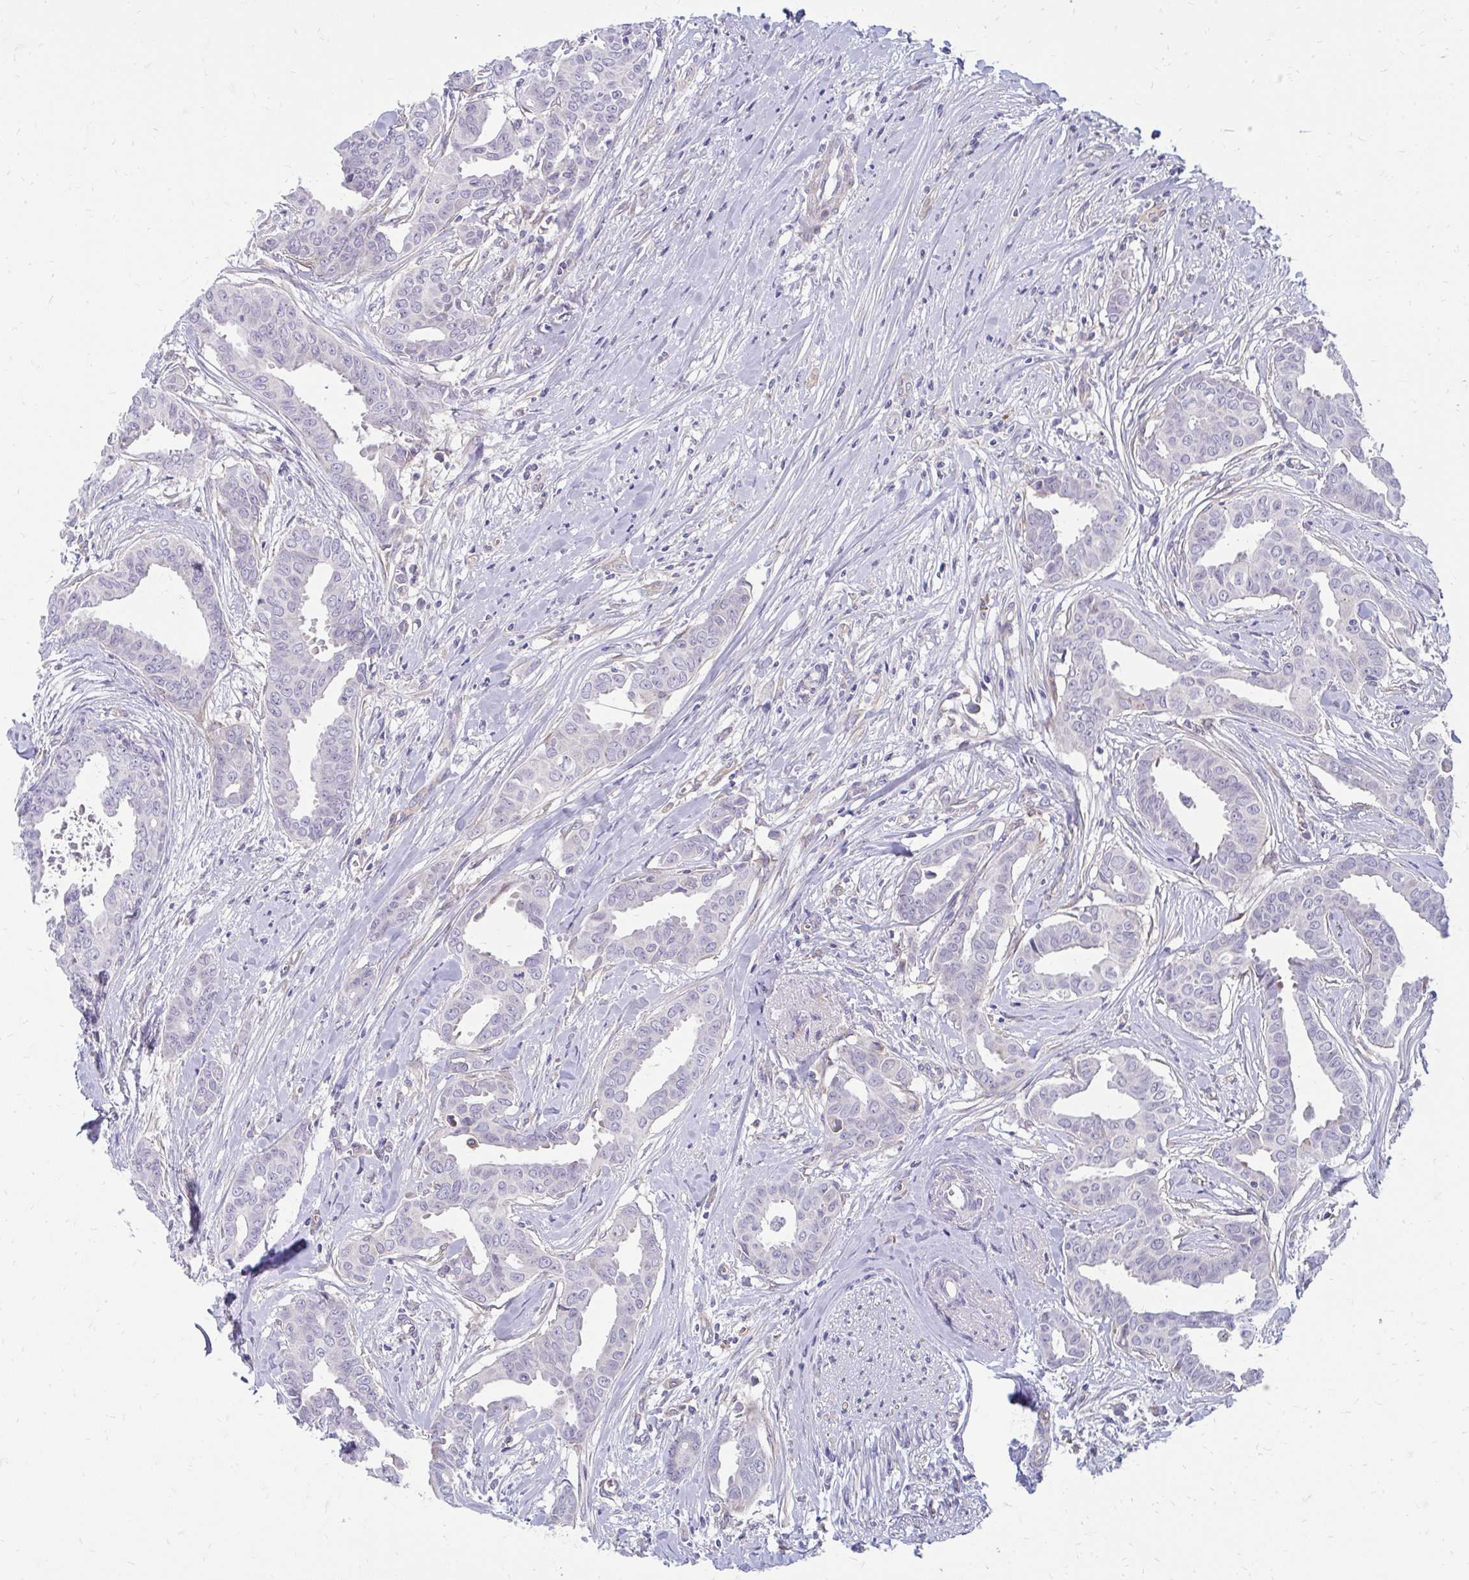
{"staining": {"intensity": "negative", "quantity": "none", "location": "none"}, "tissue": "breast cancer", "cell_type": "Tumor cells", "image_type": "cancer", "snomed": [{"axis": "morphology", "description": "Duct carcinoma"}, {"axis": "topography", "description": "Breast"}], "caption": "This is an IHC photomicrograph of human infiltrating ductal carcinoma (breast). There is no expression in tumor cells.", "gene": "ASAP1", "patient": {"sex": "female", "age": 45}}